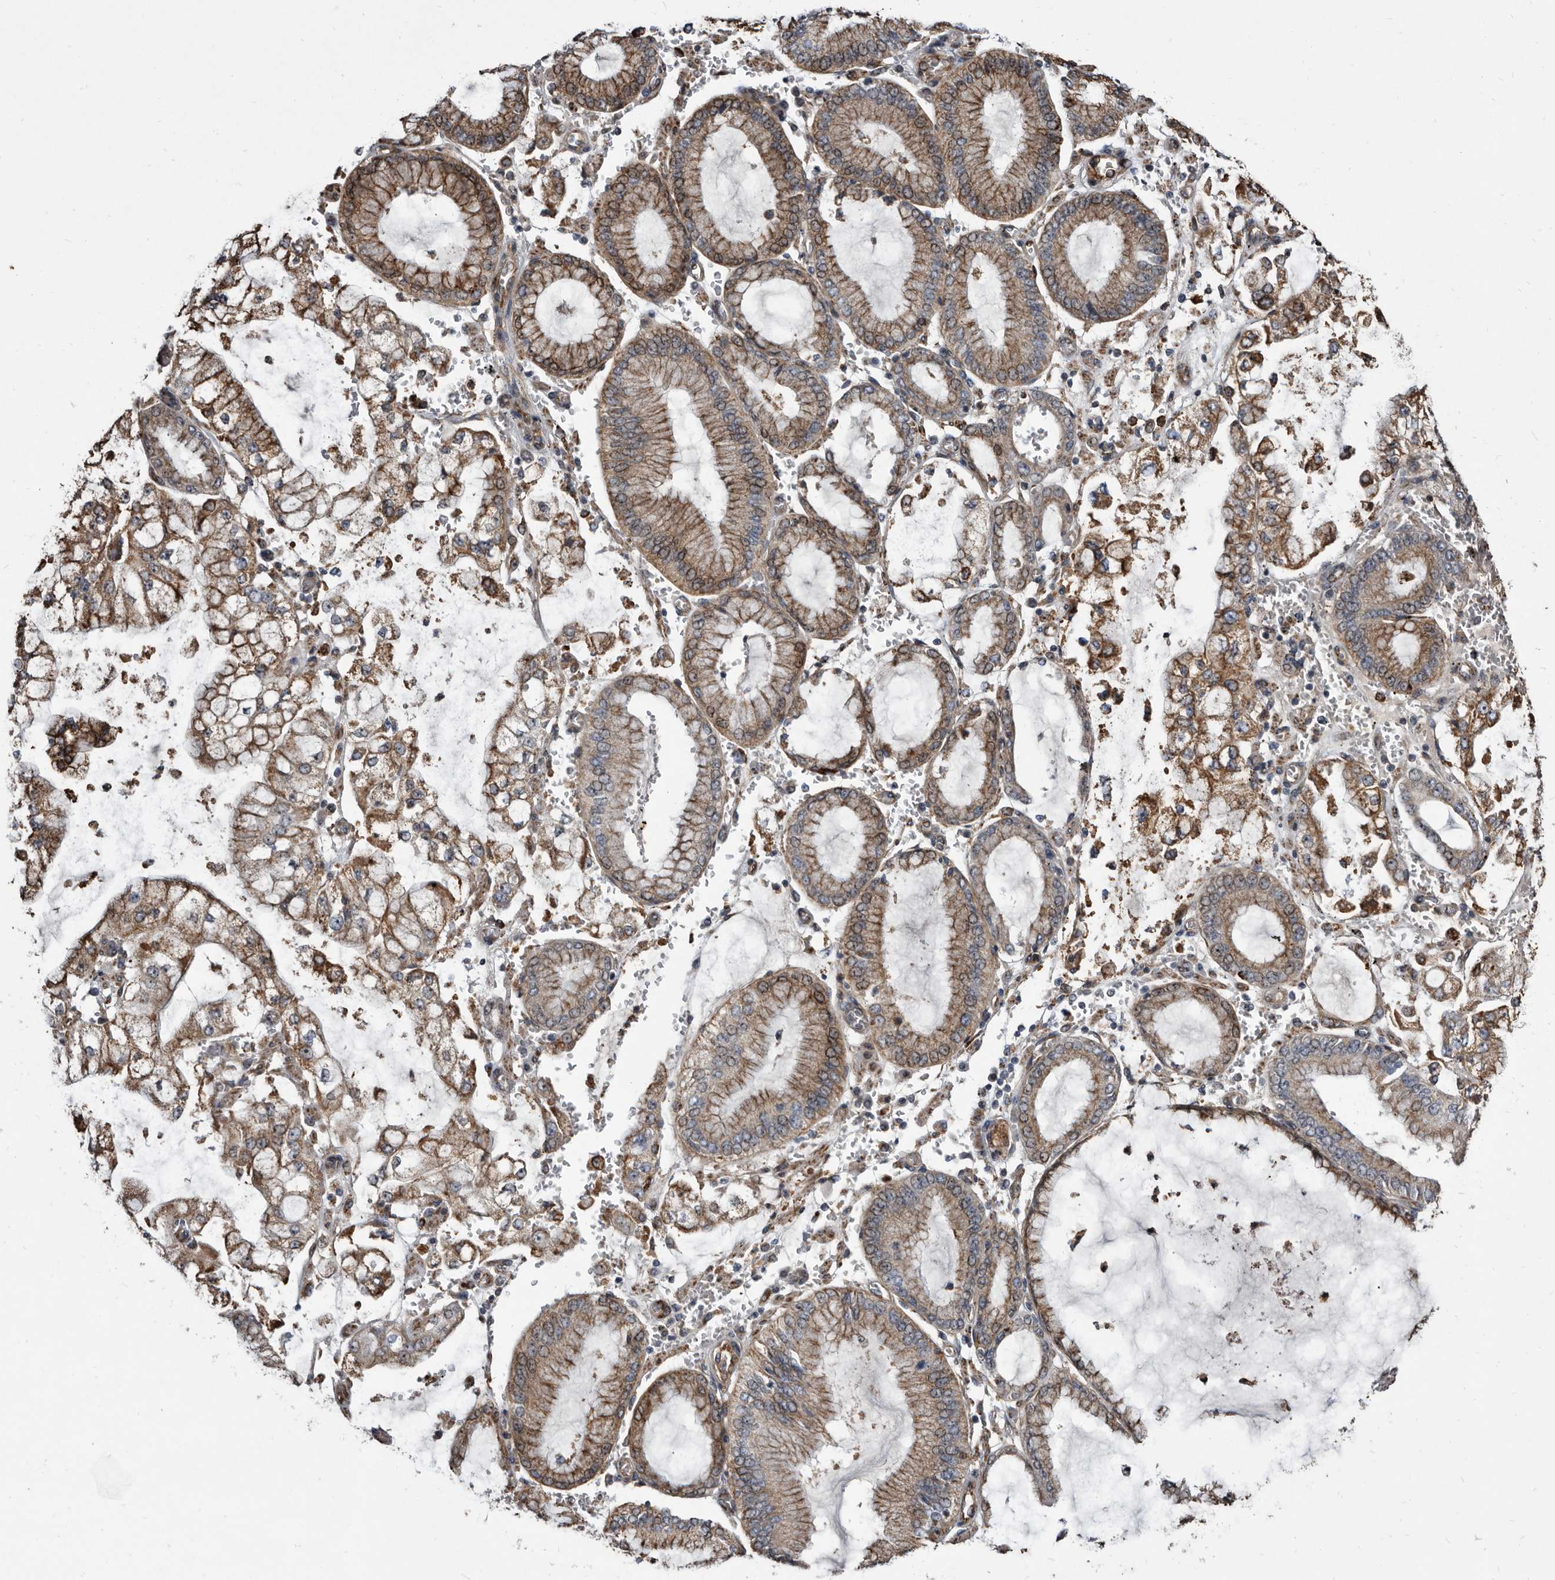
{"staining": {"intensity": "moderate", "quantity": ">75%", "location": "cytoplasmic/membranous"}, "tissue": "stomach cancer", "cell_type": "Tumor cells", "image_type": "cancer", "snomed": [{"axis": "morphology", "description": "Adenocarcinoma, NOS"}, {"axis": "topography", "description": "Stomach"}], "caption": "Brown immunohistochemical staining in human adenocarcinoma (stomach) displays moderate cytoplasmic/membranous expression in approximately >75% of tumor cells.", "gene": "CTSA", "patient": {"sex": "male", "age": 76}}